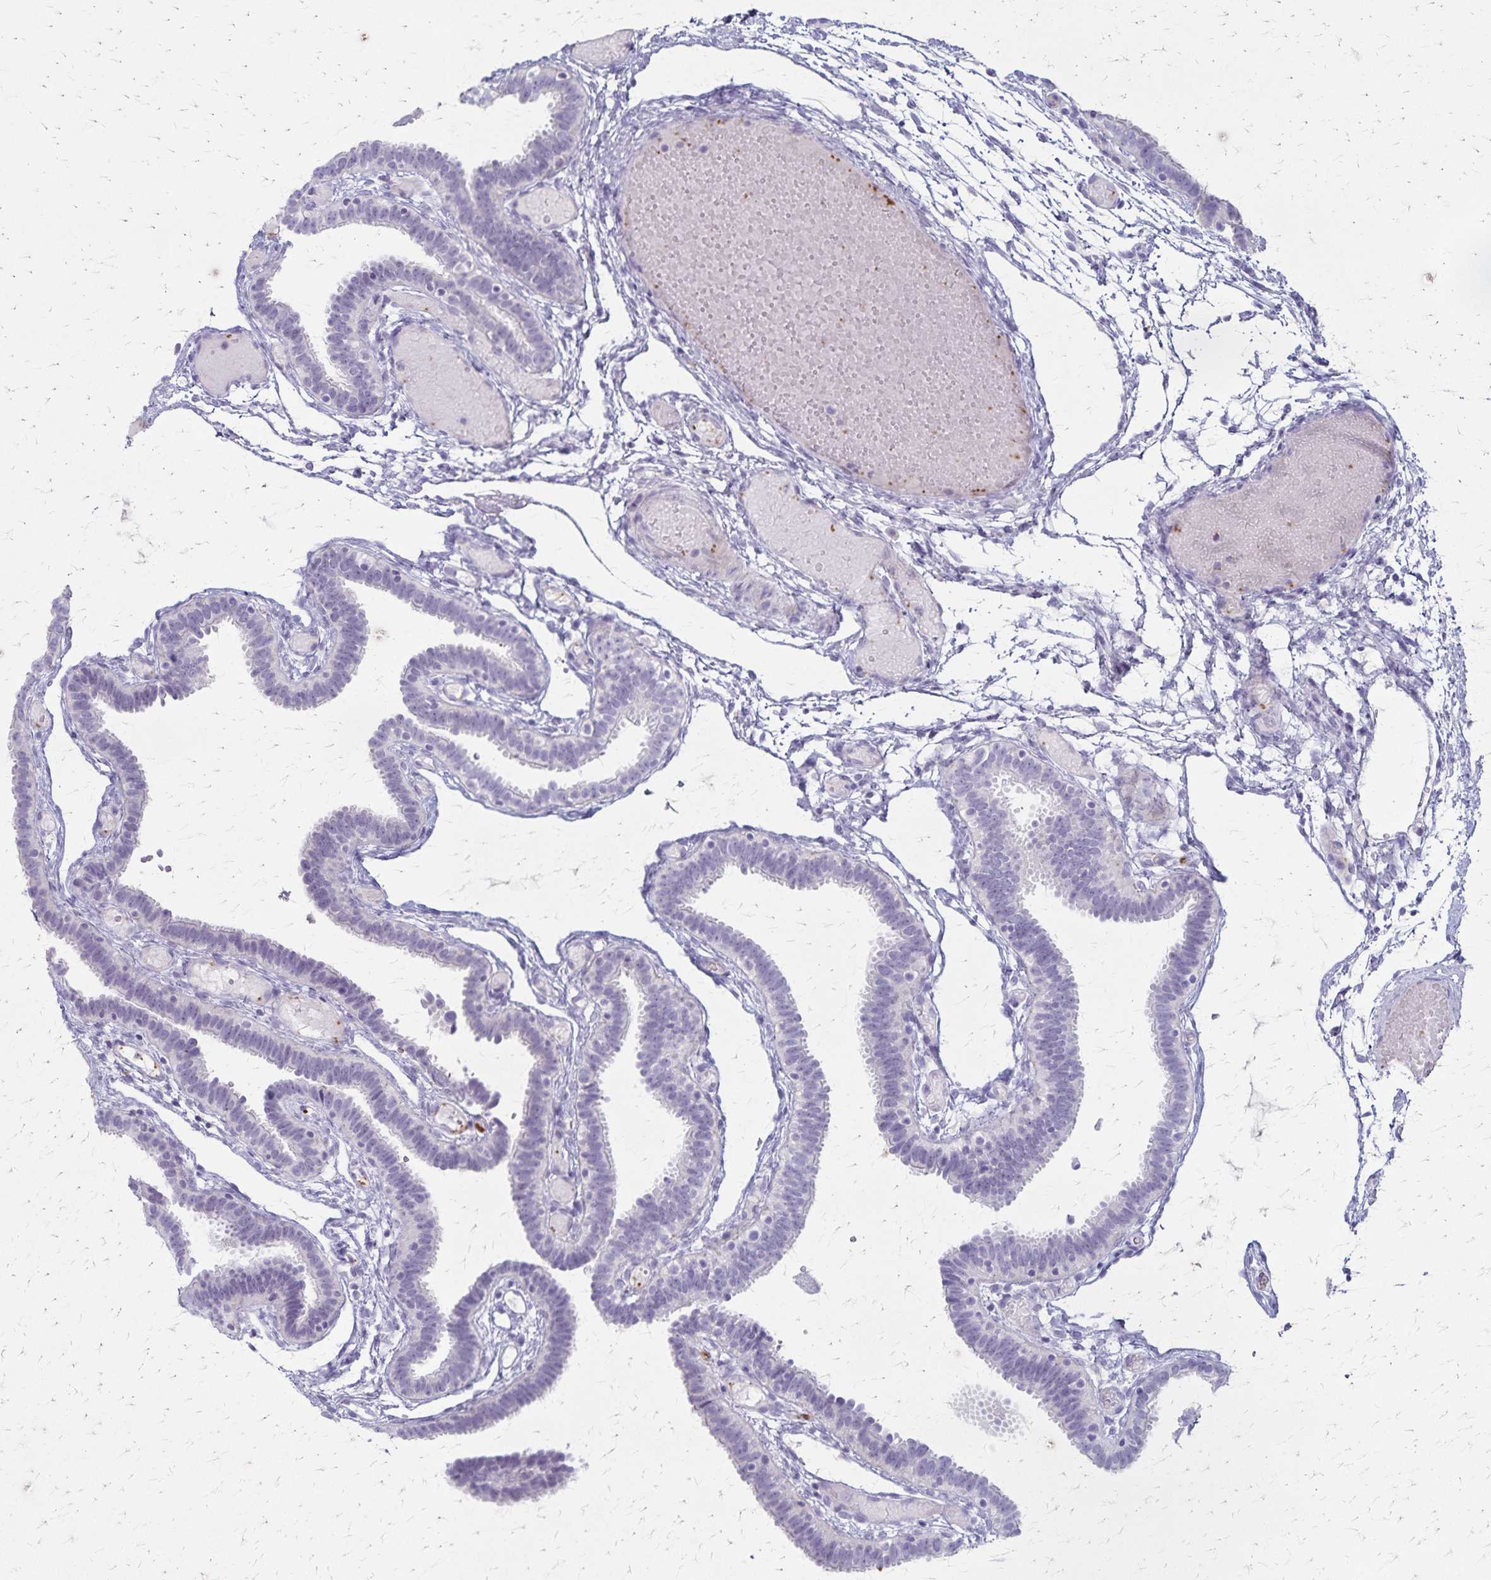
{"staining": {"intensity": "negative", "quantity": "none", "location": "none"}, "tissue": "fallopian tube", "cell_type": "Glandular cells", "image_type": "normal", "snomed": [{"axis": "morphology", "description": "Normal tissue, NOS"}, {"axis": "topography", "description": "Fallopian tube"}], "caption": "IHC image of benign fallopian tube stained for a protein (brown), which displays no expression in glandular cells.", "gene": "RASL10B", "patient": {"sex": "female", "age": 37}}